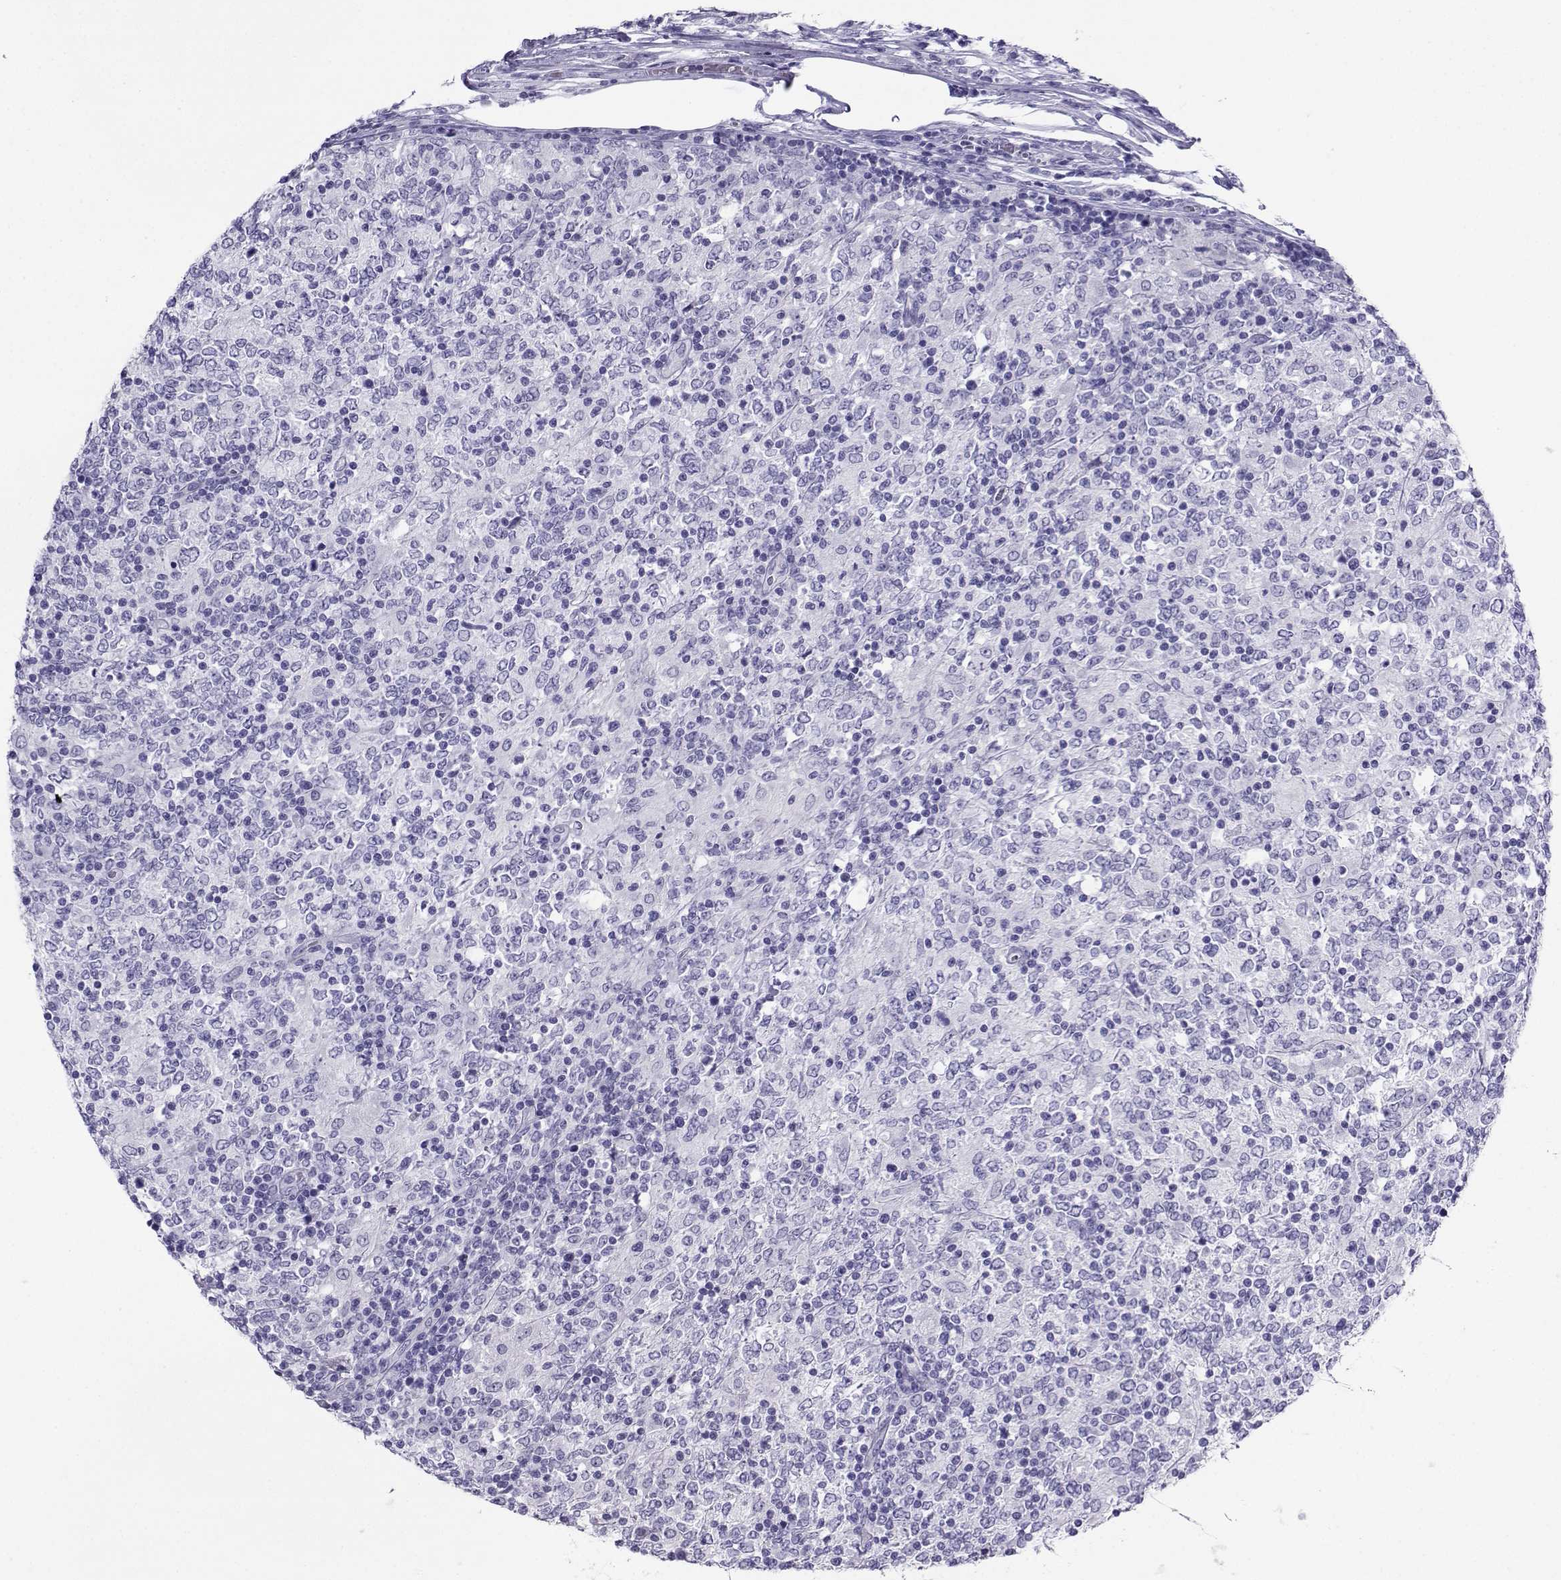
{"staining": {"intensity": "negative", "quantity": "none", "location": "none"}, "tissue": "lymphoma", "cell_type": "Tumor cells", "image_type": "cancer", "snomed": [{"axis": "morphology", "description": "Malignant lymphoma, non-Hodgkin's type, High grade"}, {"axis": "topography", "description": "Lymph node"}], "caption": "A micrograph of lymphoma stained for a protein demonstrates no brown staining in tumor cells. (Brightfield microscopy of DAB IHC at high magnification).", "gene": "CD109", "patient": {"sex": "female", "age": 84}}